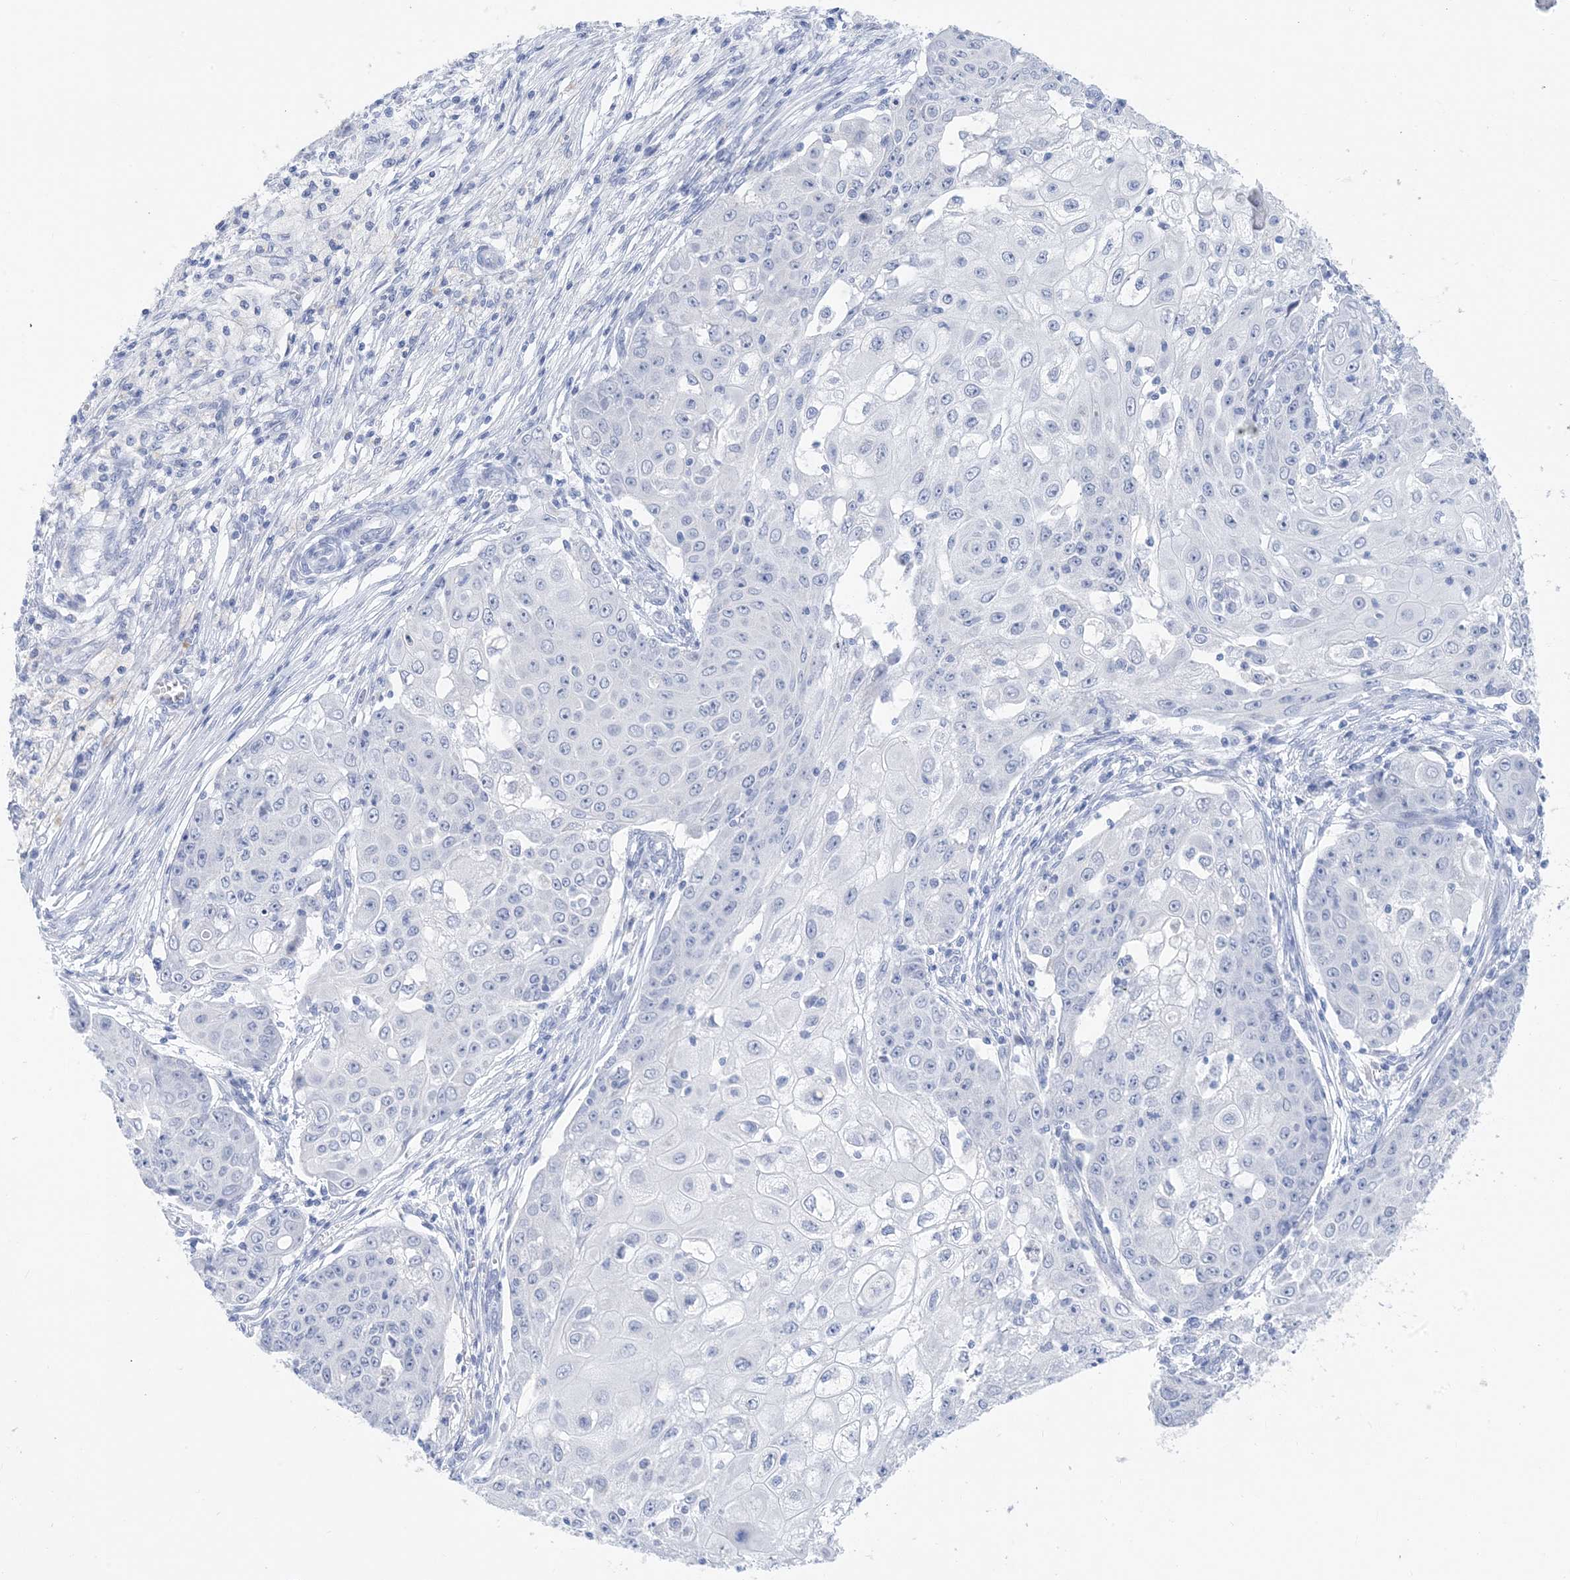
{"staining": {"intensity": "negative", "quantity": "none", "location": "none"}, "tissue": "ovarian cancer", "cell_type": "Tumor cells", "image_type": "cancer", "snomed": [{"axis": "morphology", "description": "Carcinoma, endometroid"}, {"axis": "topography", "description": "Ovary"}], "caption": "The micrograph exhibits no staining of tumor cells in ovarian cancer.", "gene": "SH3YL1", "patient": {"sex": "female", "age": 42}}